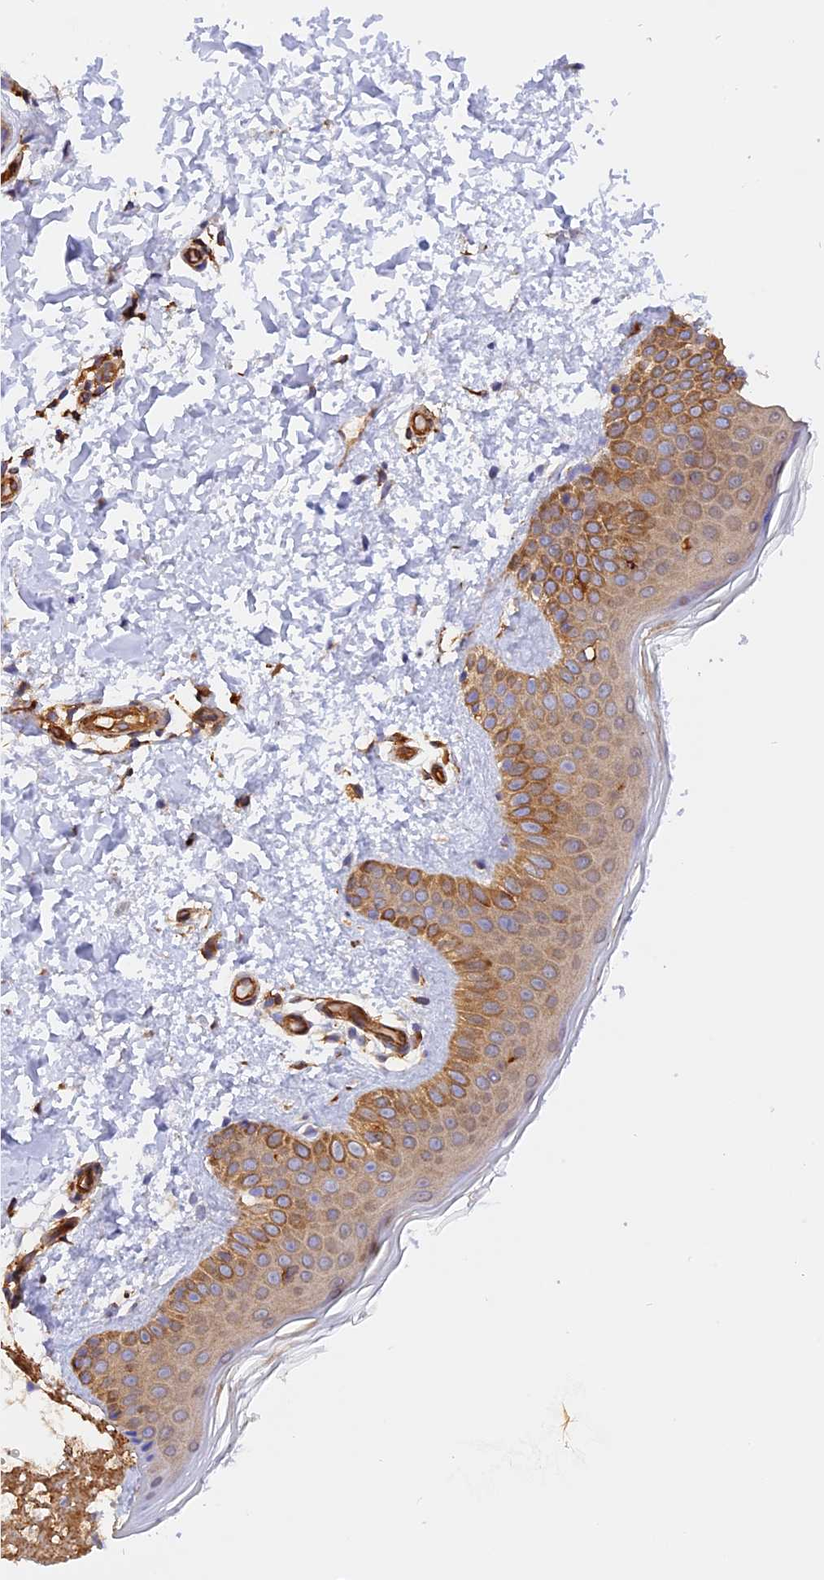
{"staining": {"intensity": "negative", "quantity": "none", "location": "none"}, "tissue": "skin", "cell_type": "Fibroblasts", "image_type": "normal", "snomed": [{"axis": "morphology", "description": "Normal tissue, NOS"}, {"axis": "topography", "description": "Skin"}], "caption": "The IHC photomicrograph has no significant expression in fibroblasts of skin. The staining was performed using DAB (3,3'-diaminobenzidine) to visualize the protein expression in brown, while the nuclei were stained in blue with hematoxylin (Magnification: 20x).", "gene": "C5orf22", "patient": {"sex": "male", "age": 36}}